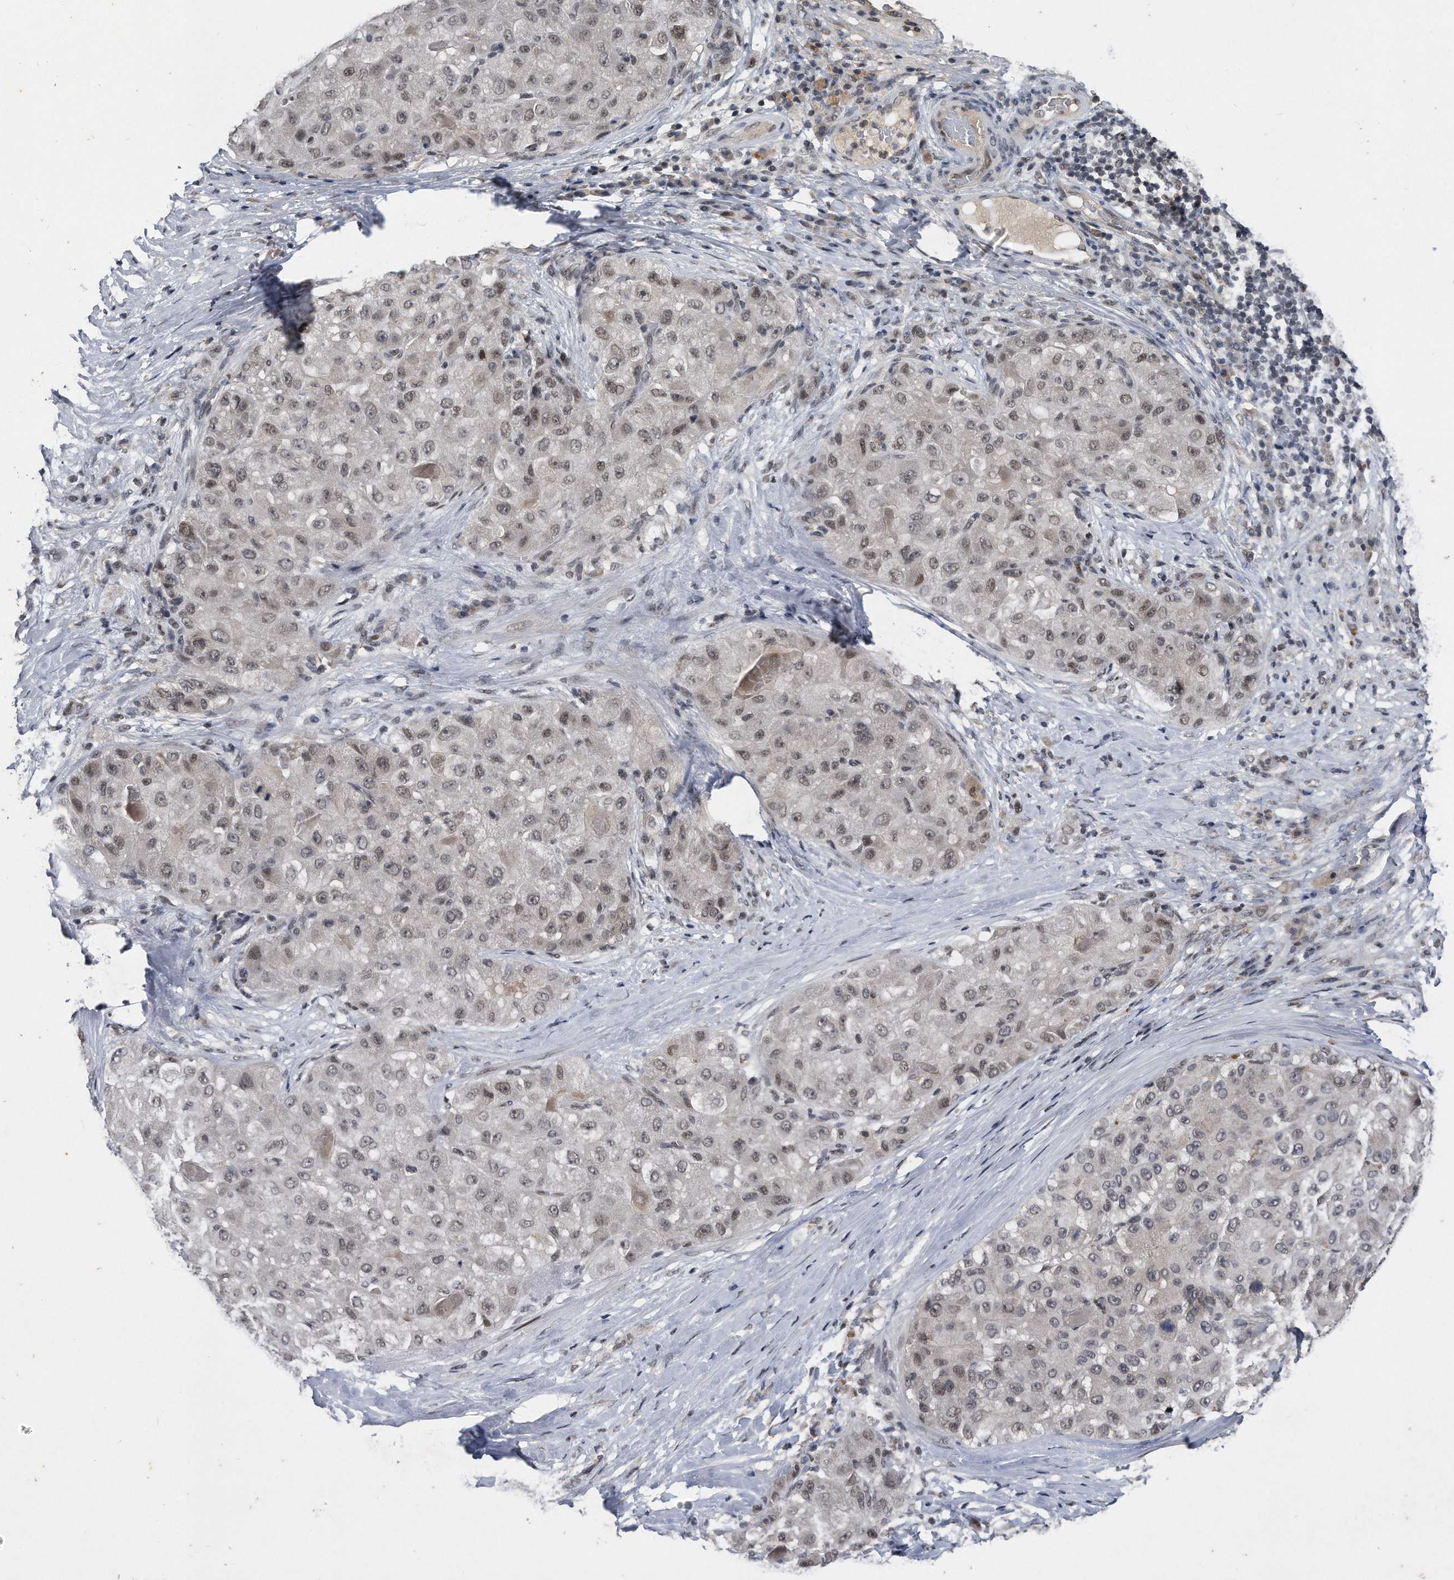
{"staining": {"intensity": "weak", "quantity": ">75%", "location": "nuclear"}, "tissue": "liver cancer", "cell_type": "Tumor cells", "image_type": "cancer", "snomed": [{"axis": "morphology", "description": "Carcinoma, Hepatocellular, NOS"}, {"axis": "topography", "description": "Liver"}], "caption": "Tumor cells exhibit low levels of weak nuclear positivity in approximately >75% of cells in liver cancer.", "gene": "VIRMA", "patient": {"sex": "male", "age": 80}}